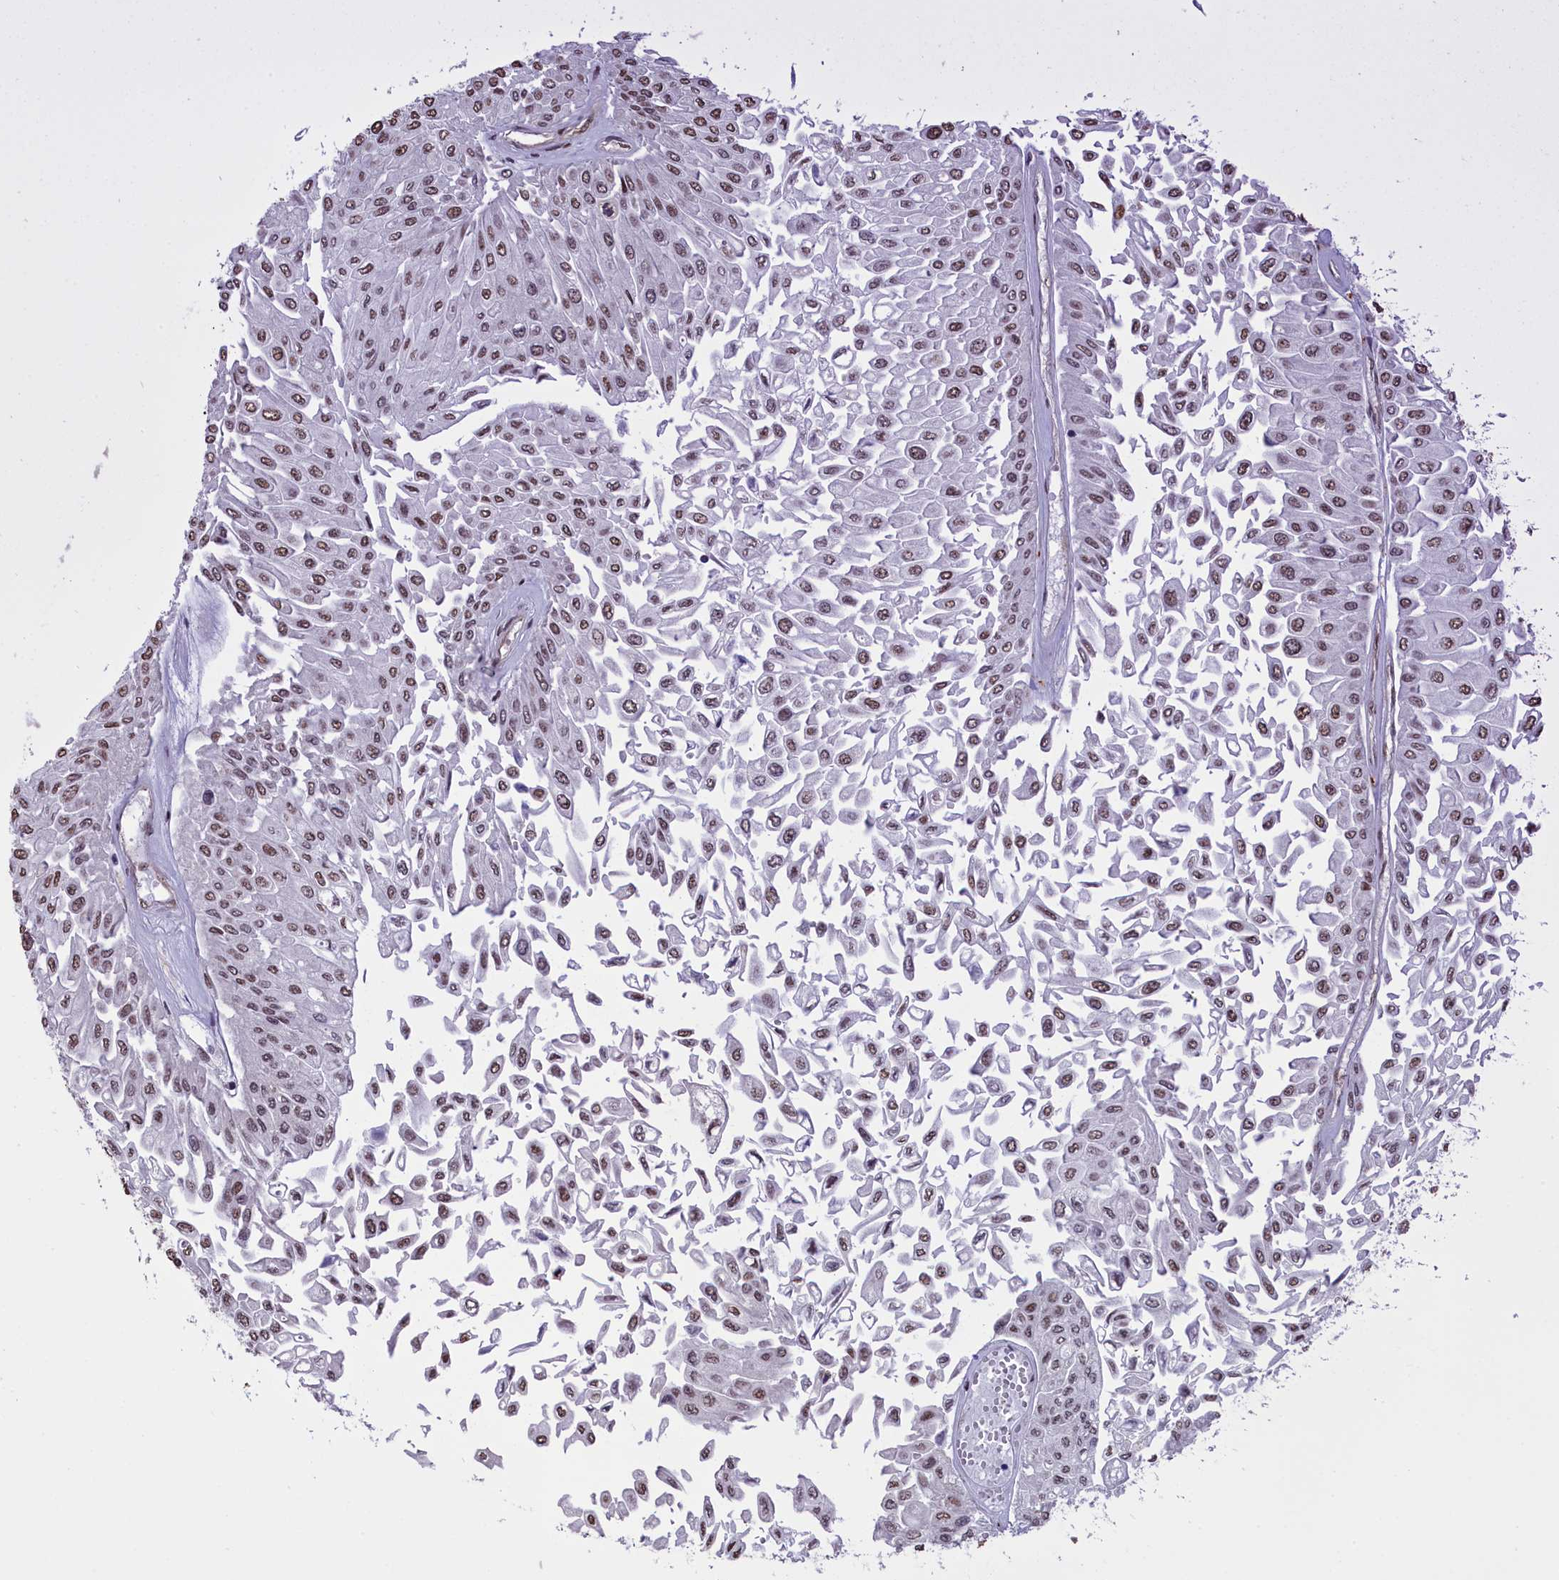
{"staining": {"intensity": "moderate", "quantity": ">75%", "location": "nuclear"}, "tissue": "urothelial cancer", "cell_type": "Tumor cells", "image_type": "cancer", "snomed": [{"axis": "morphology", "description": "Urothelial carcinoma, Low grade"}, {"axis": "topography", "description": "Urinary bladder"}], "caption": "Protein expression analysis of low-grade urothelial carcinoma demonstrates moderate nuclear staining in approximately >75% of tumor cells.", "gene": "RELB", "patient": {"sex": "male", "age": 67}}